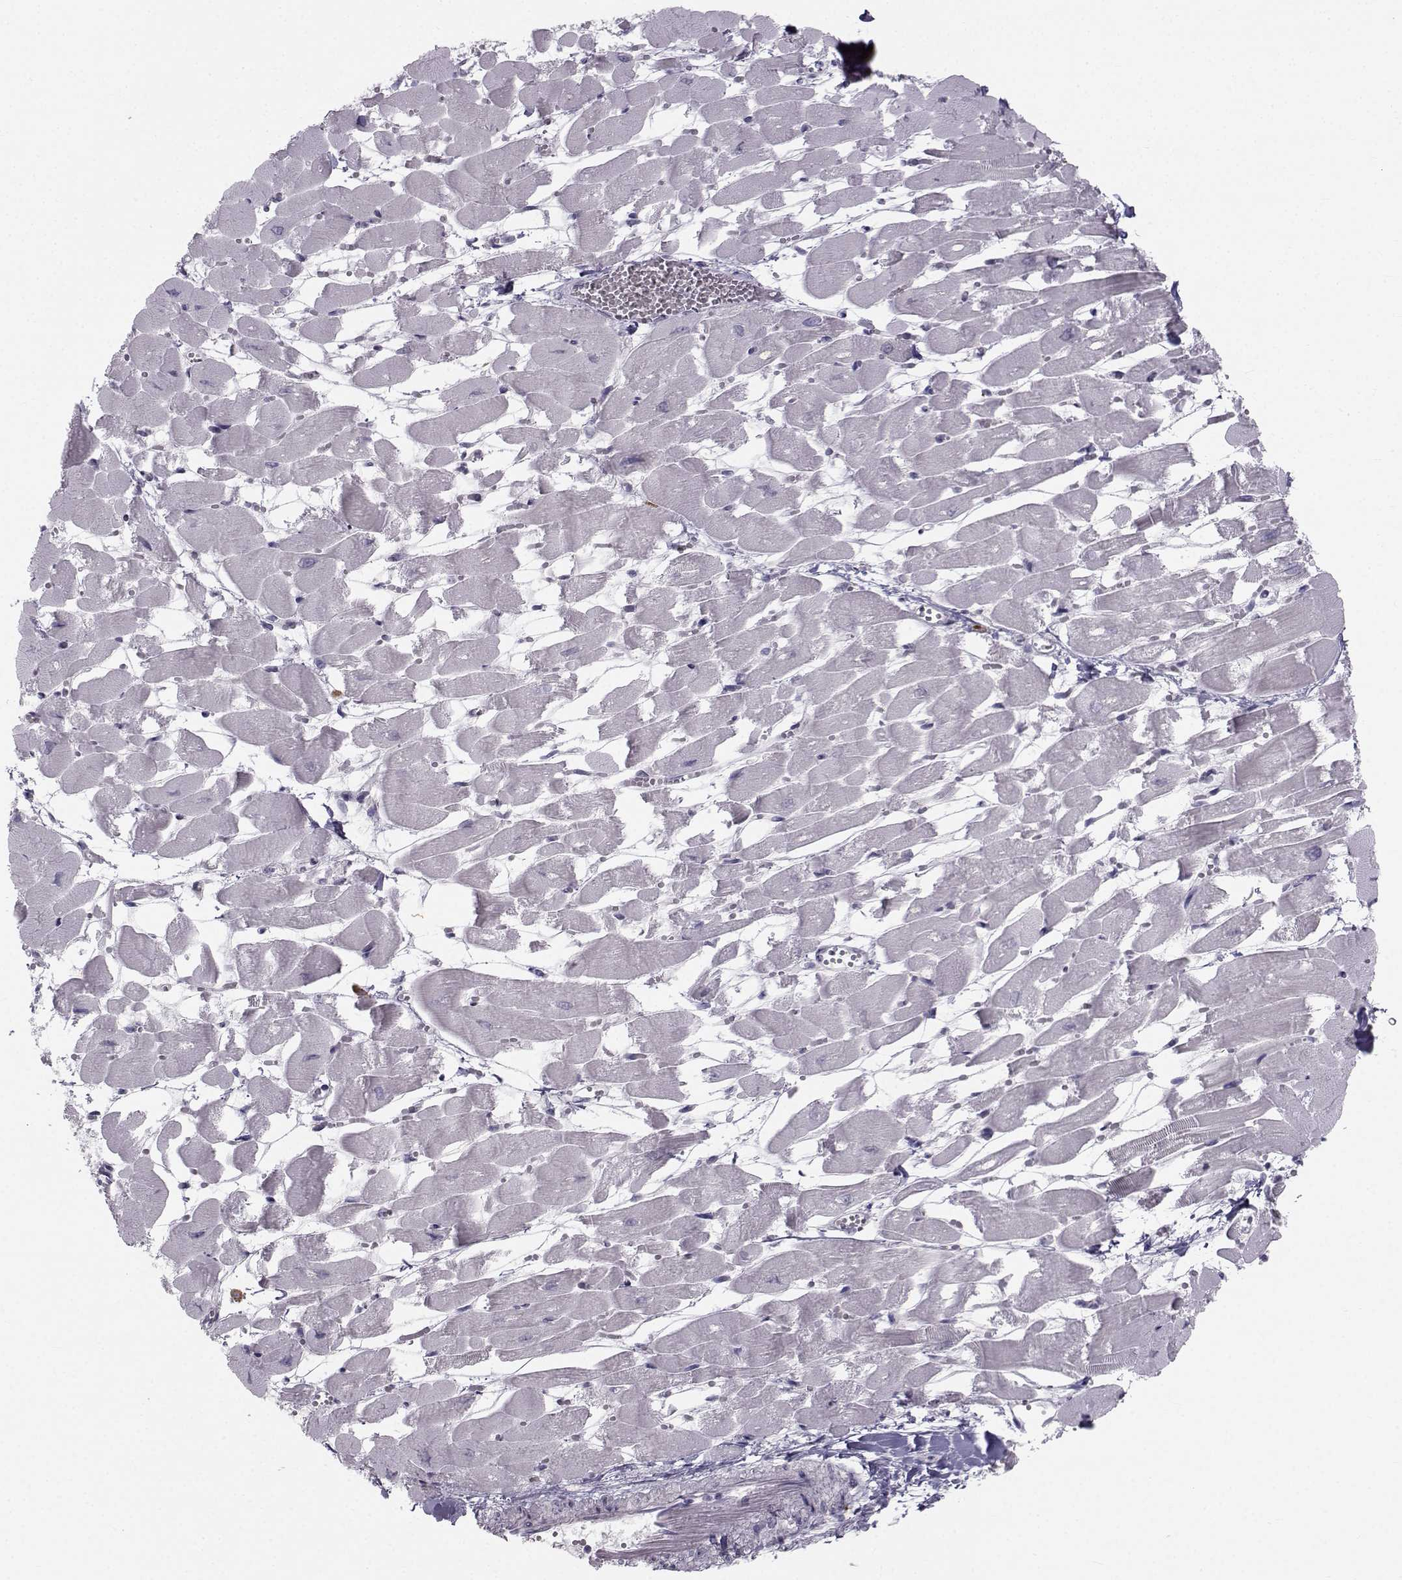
{"staining": {"intensity": "negative", "quantity": "none", "location": "none"}, "tissue": "heart muscle", "cell_type": "Cardiomyocytes", "image_type": "normal", "snomed": [{"axis": "morphology", "description": "Normal tissue, NOS"}, {"axis": "topography", "description": "Heart"}], "caption": "DAB immunohistochemical staining of benign heart muscle displays no significant positivity in cardiomyocytes.", "gene": "LRP8", "patient": {"sex": "female", "age": 52}}